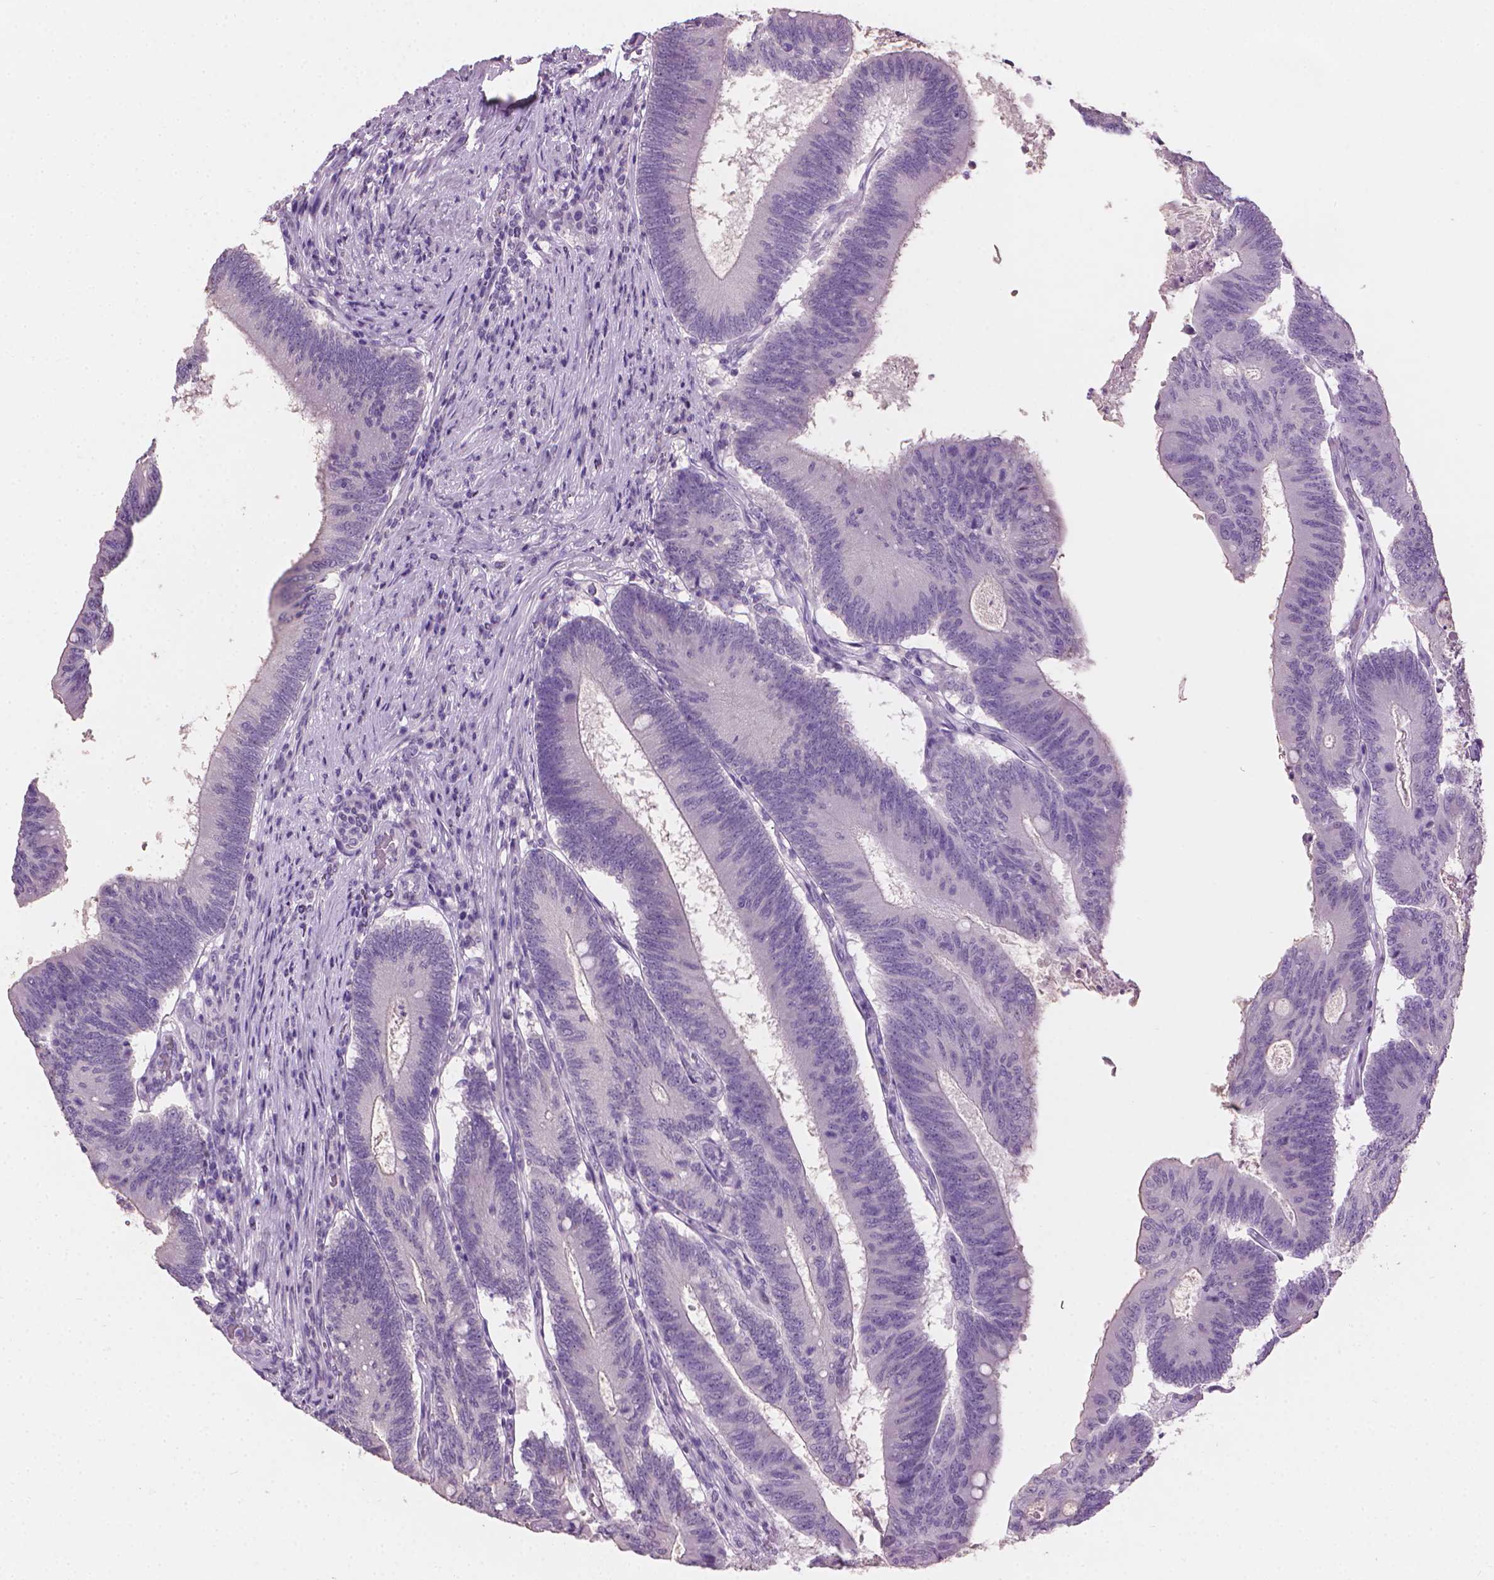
{"staining": {"intensity": "negative", "quantity": "none", "location": "none"}, "tissue": "colorectal cancer", "cell_type": "Tumor cells", "image_type": "cancer", "snomed": [{"axis": "morphology", "description": "Adenocarcinoma, NOS"}, {"axis": "topography", "description": "Colon"}], "caption": "This is an immunohistochemistry photomicrograph of human adenocarcinoma (colorectal). There is no positivity in tumor cells.", "gene": "MLANA", "patient": {"sex": "female", "age": 70}}